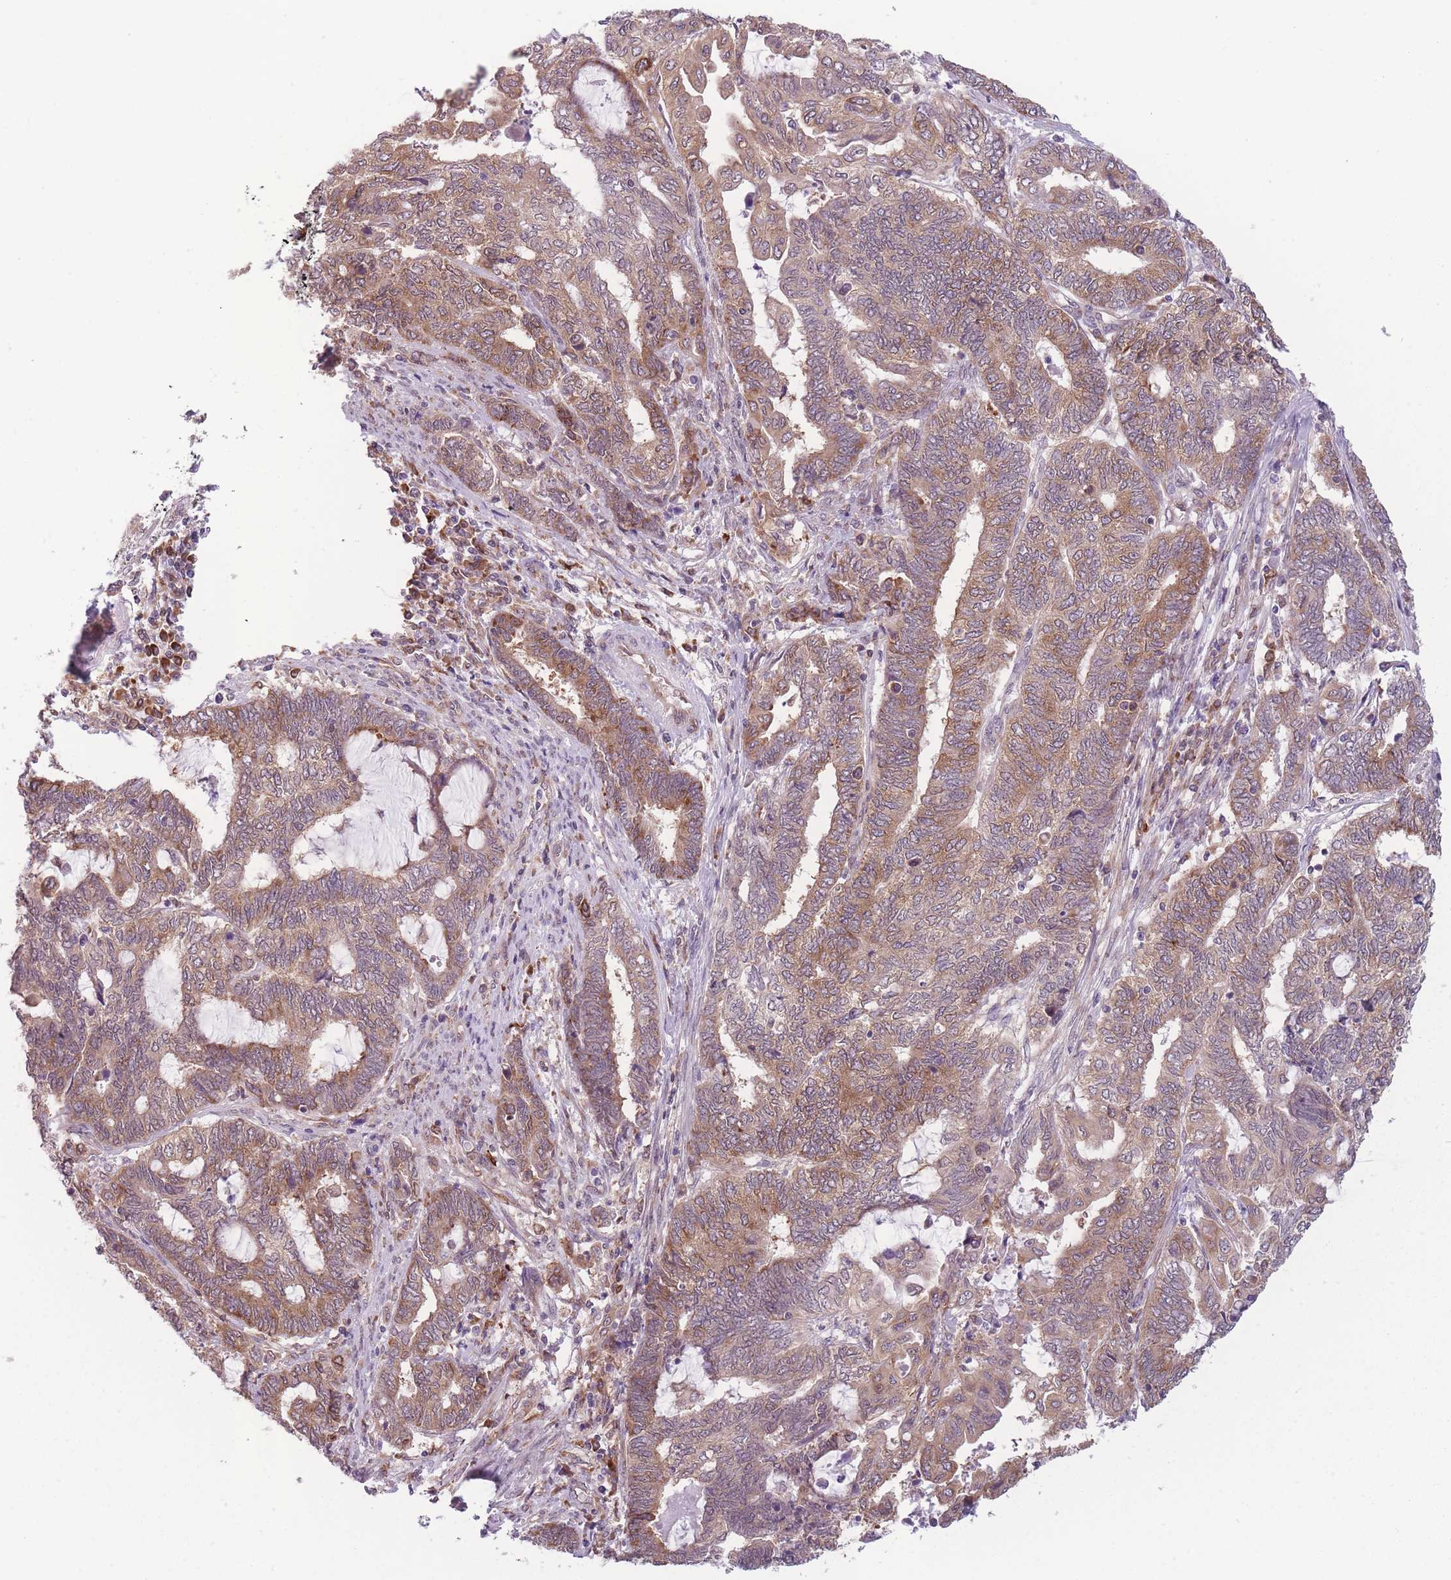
{"staining": {"intensity": "moderate", "quantity": ">75%", "location": "cytoplasmic/membranous"}, "tissue": "endometrial cancer", "cell_type": "Tumor cells", "image_type": "cancer", "snomed": [{"axis": "morphology", "description": "Adenocarcinoma, NOS"}, {"axis": "topography", "description": "Uterus"}, {"axis": "topography", "description": "Endometrium"}], "caption": "Immunohistochemical staining of human endometrial cancer (adenocarcinoma) exhibits medium levels of moderate cytoplasmic/membranous protein positivity in approximately >75% of tumor cells.", "gene": "TMEM121", "patient": {"sex": "female", "age": 70}}